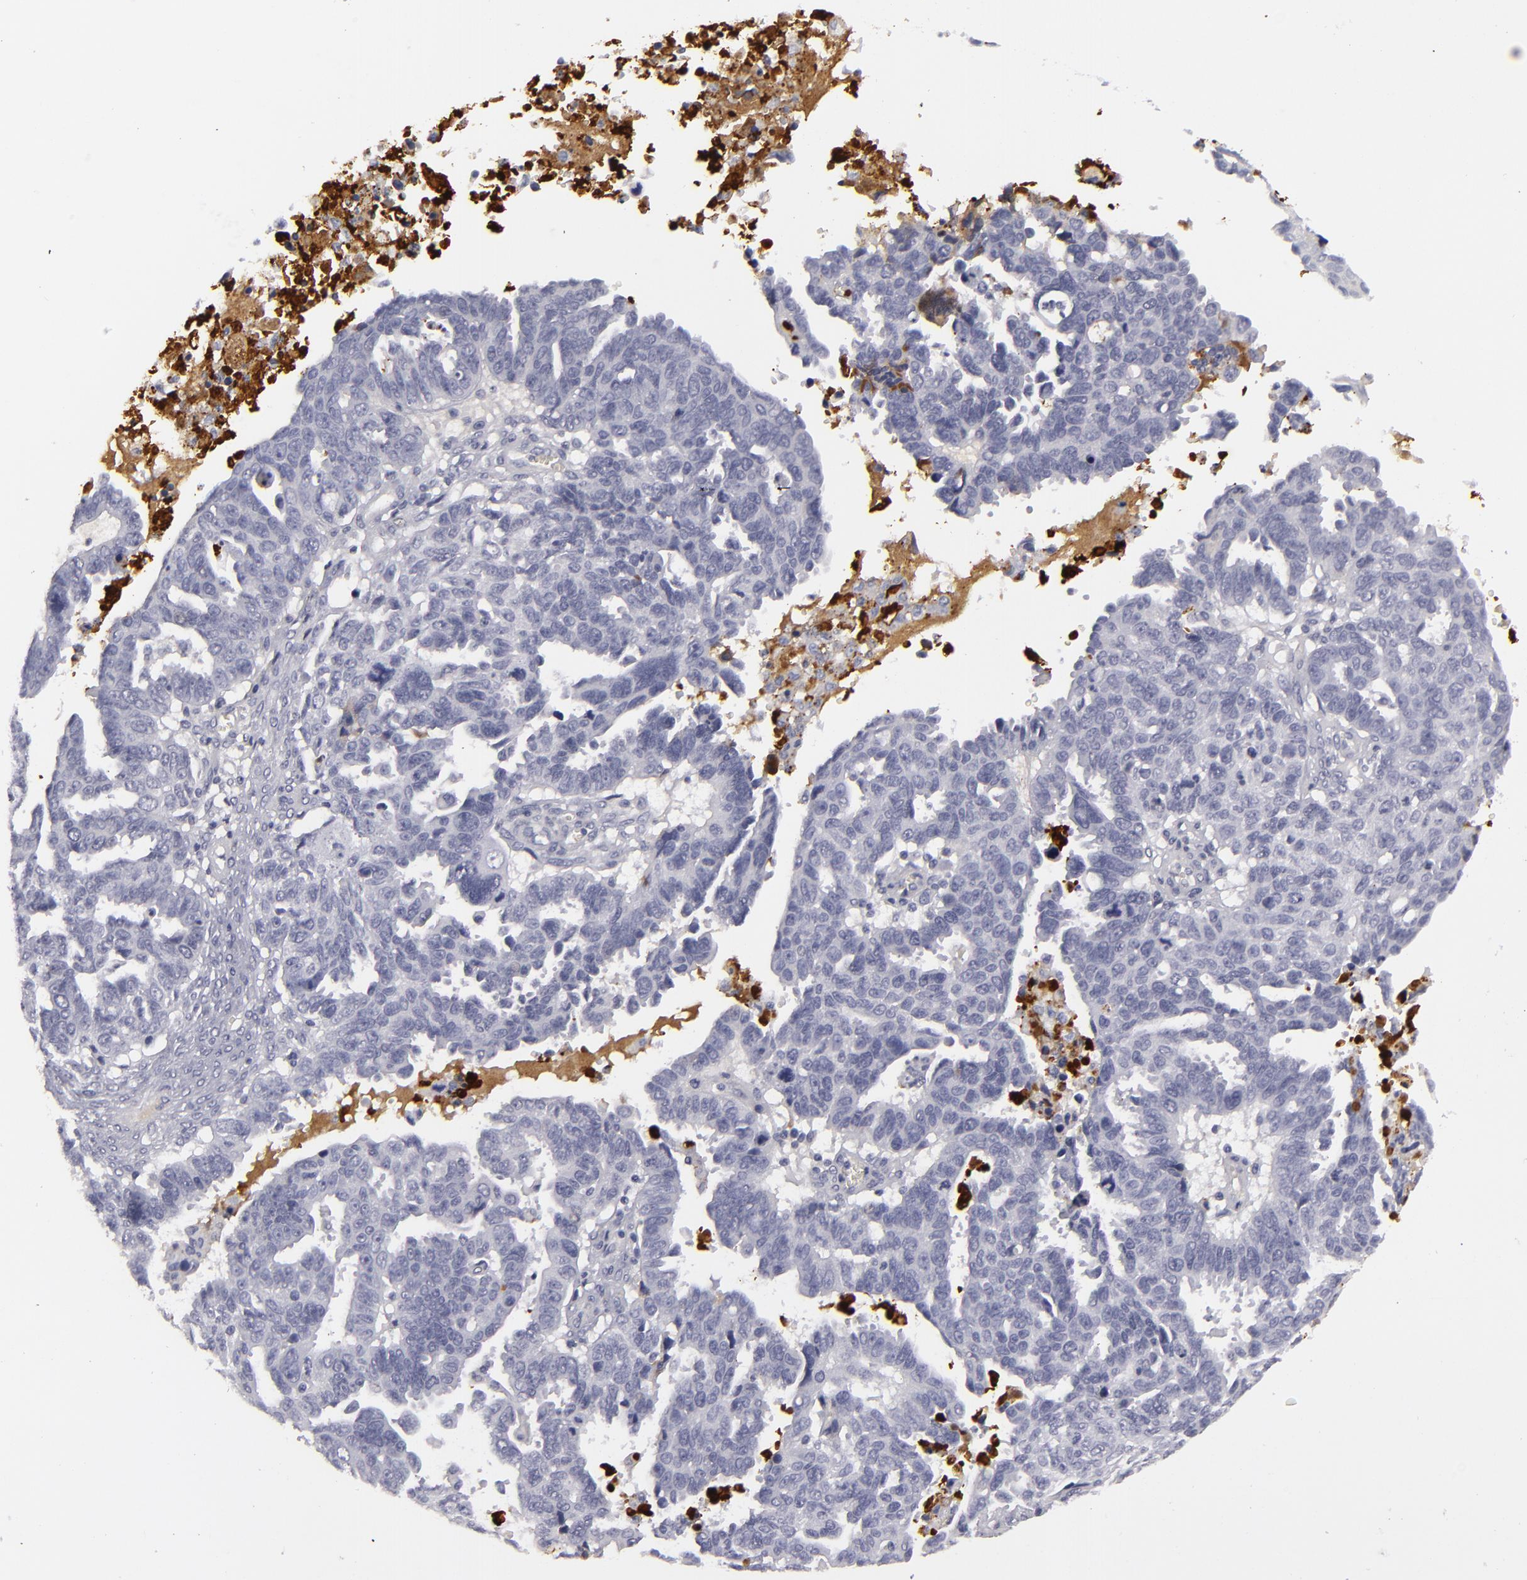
{"staining": {"intensity": "negative", "quantity": "none", "location": "none"}, "tissue": "ovarian cancer", "cell_type": "Tumor cells", "image_type": "cancer", "snomed": [{"axis": "morphology", "description": "Carcinoma, endometroid"}, {"axis": "morphology", "description": "Cystadenocarcinoma, serous, NOS"}, {"axis": "topography", "description": "Ovary"}], "caption": "This is a photomicrograph of IHC staining of ovarian cancer (serous cystadenocarcinoma), which shows no positivity in tumor cells. Brightfield microscopy of immunohistochemistry (IHC) stained with DAB (3,3'-diaminobenzidine) (brown) and hematoxylin (blue), captured at high magnification.", "gene": "C9", "patient": {"sex": "female", "age": 45}}